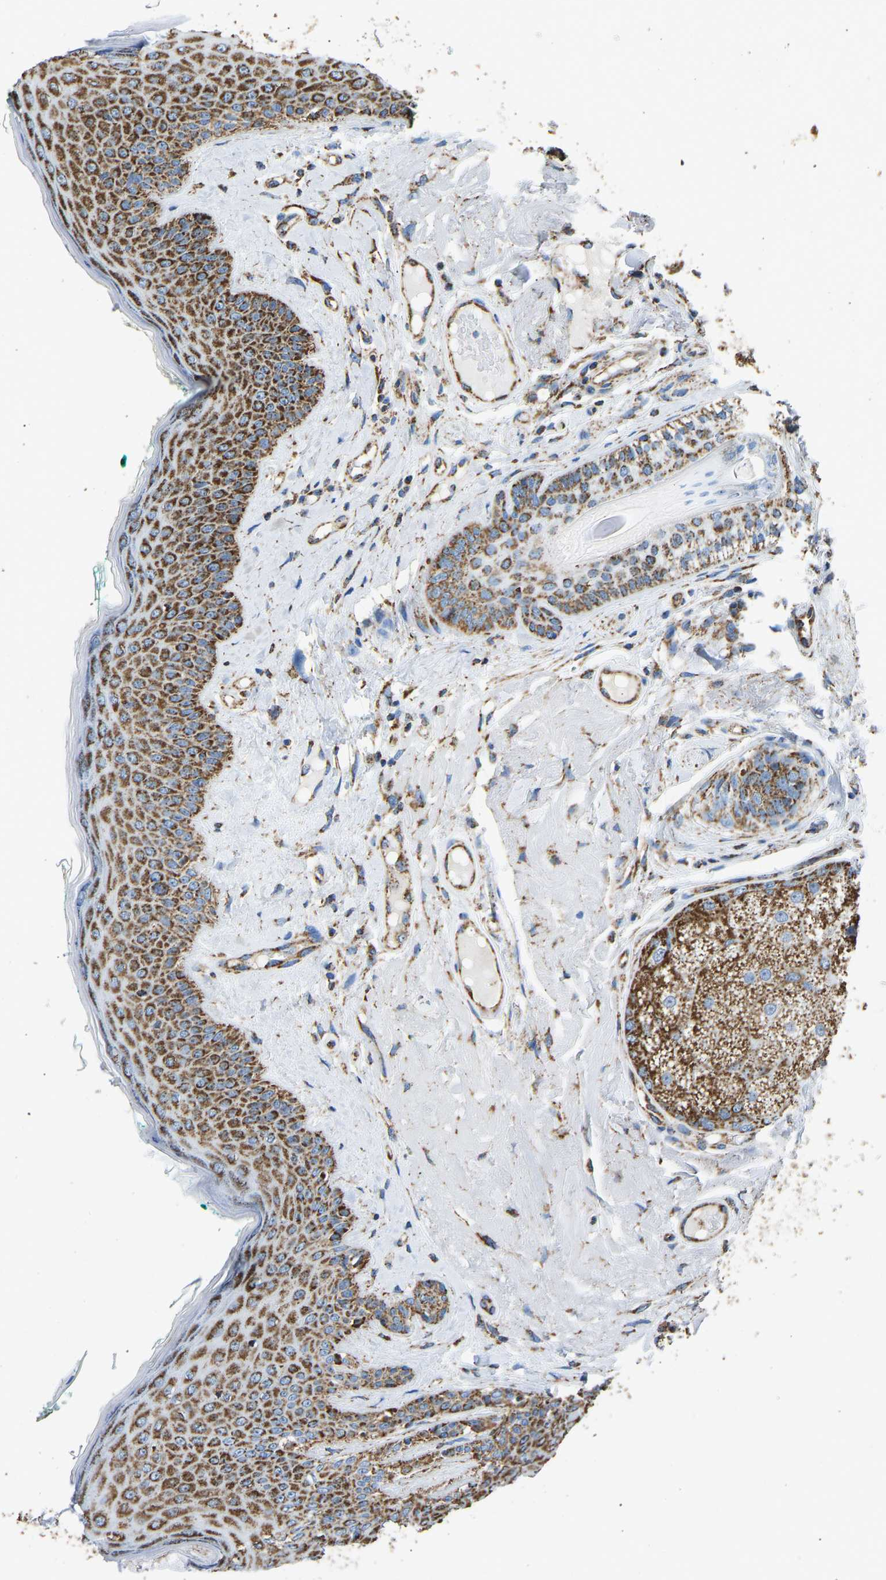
{"staining": {"intensity": "moderate", "quantity": ">75%", "location": "cytoplasmic/membranous"}, "tissue": "oral mucosa", "cell_type": "Squamous epithelial cells", "image_type": "normal", "snomed": [{"axis": "morphology", "description": "Normal tissue, NOS"}, {"axis": "topography", "description": "Skin"}, {"axis": "topography", "description": "Oral tissue"}], "caption": "The image reveals staining of normal oral mucosa, revealing moderate cytoplasmic/membranous protein expression (brown color) within squamous epithelial cells. Ihc stains the protein in brown and the nuclei are stained blue.", "gene": "IRX6", "patient": {"sex": "male", "age": 84}}